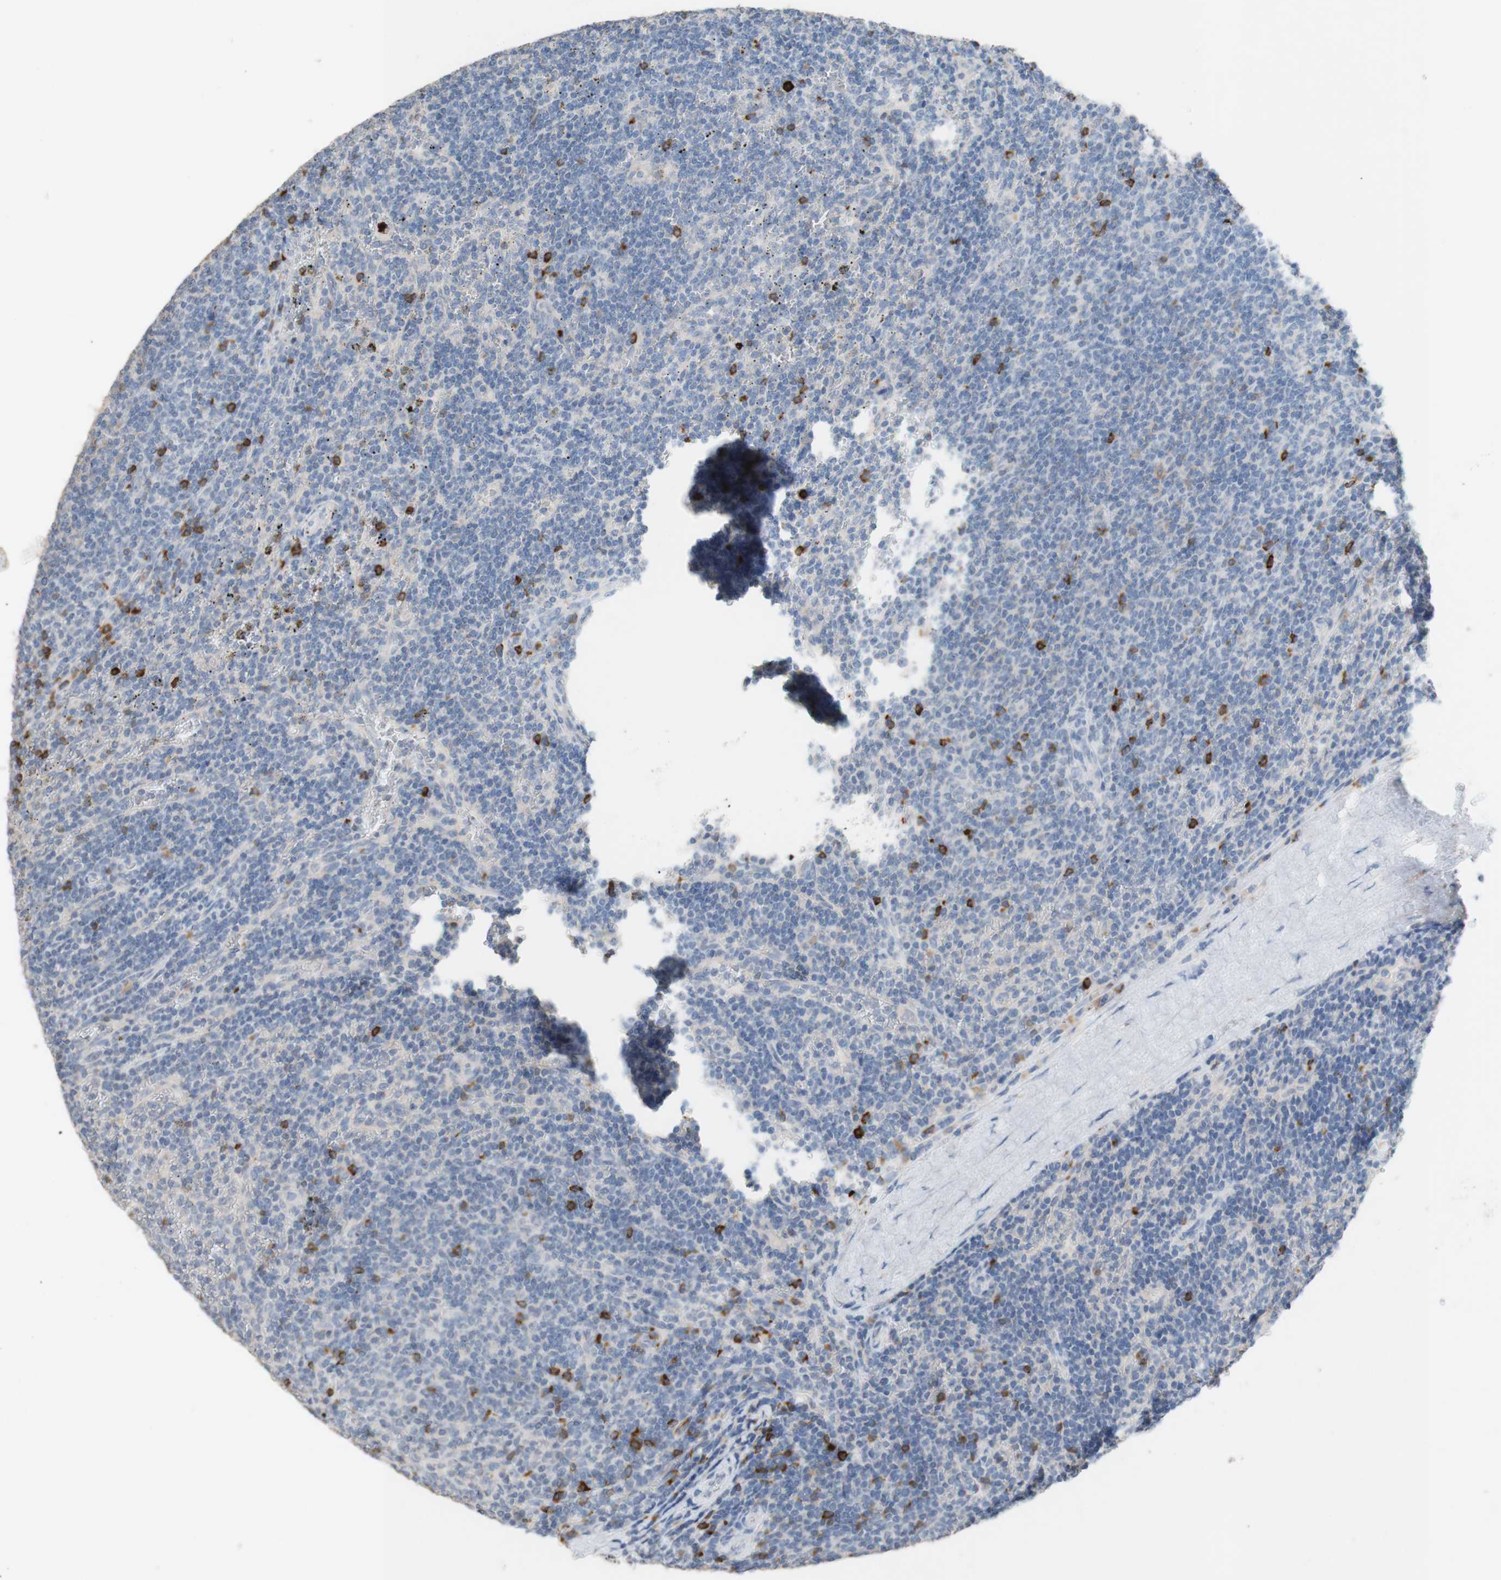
{"staining": {"intensity": "negative", "quantity": "none", "location": "none"}, "tissue": "lymphoma", "cell_type": "Tumor cells", "image_type": "cancer", "snomed": [{"axis": "morphology", "description": "Malignant lymphoma, non-Hodgkin's type, Low grade"}, {"axis": "topography", "description": "Spleen"}], "caption": "An immunohistochemistry histopathology image of lymphoma is shown. There is no staining in tumor cells of lymphoma.", "gene": "PACSIN1", "patient": {"sex": "female", "age": 50}}